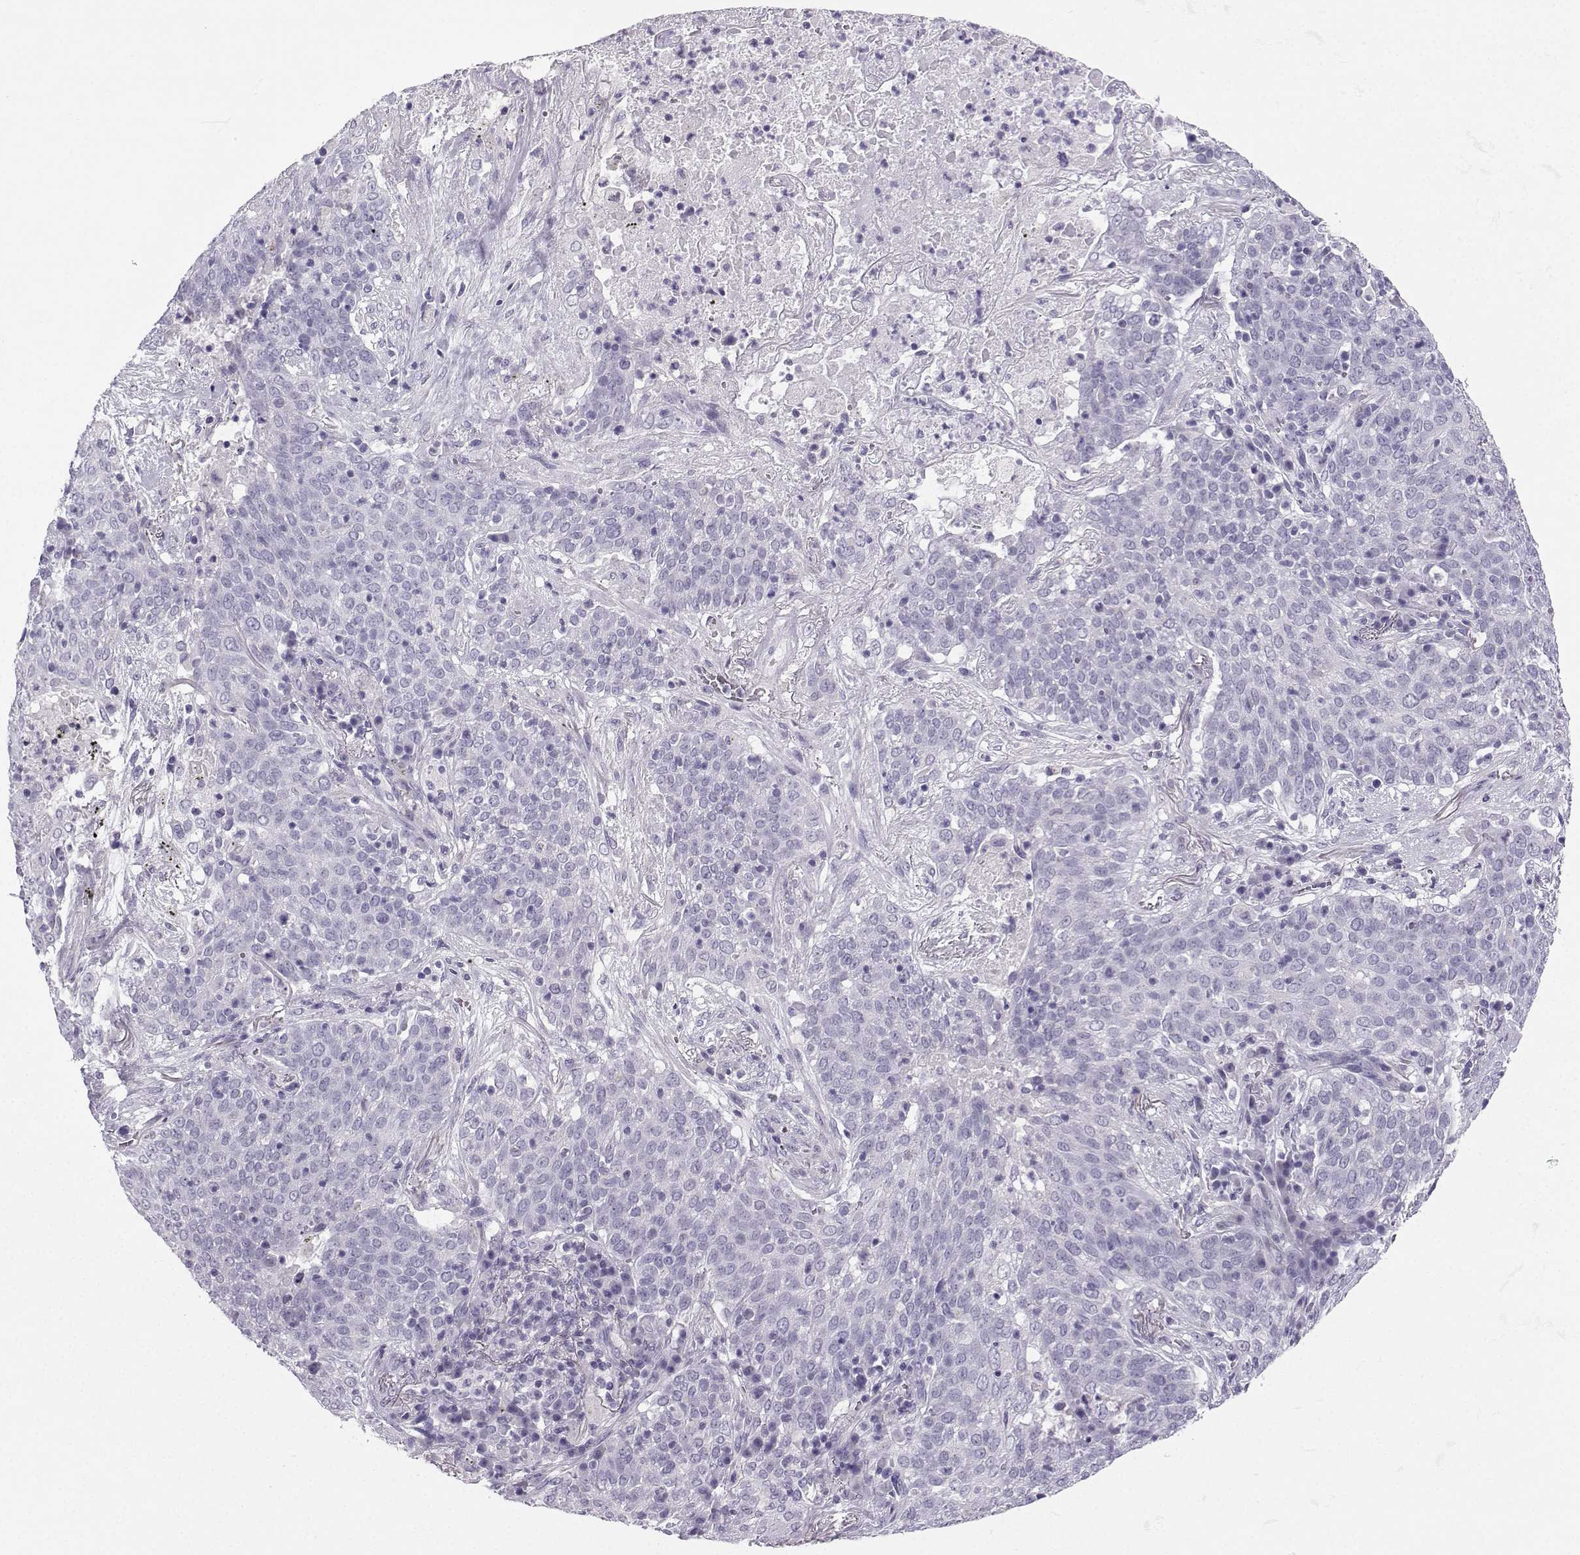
{"staining": {"intensity": "negative", "quantity": "none", "location": "none"}, "tissue": "lung cancer", "cell_type": "Tumor cells", "image_type": "cancer", "snomed": [{"axis": "morphology", "description": "Squamous cell carcinoma, NOS"}, {"axis": "topography", "description": "Lung"}], "caption": "Tumor cells show no significant expression in lung cancer (squamous cell carcinoma).", "gene": "ZBTB8B", "patient": {"sex": "male", "age": 82}}